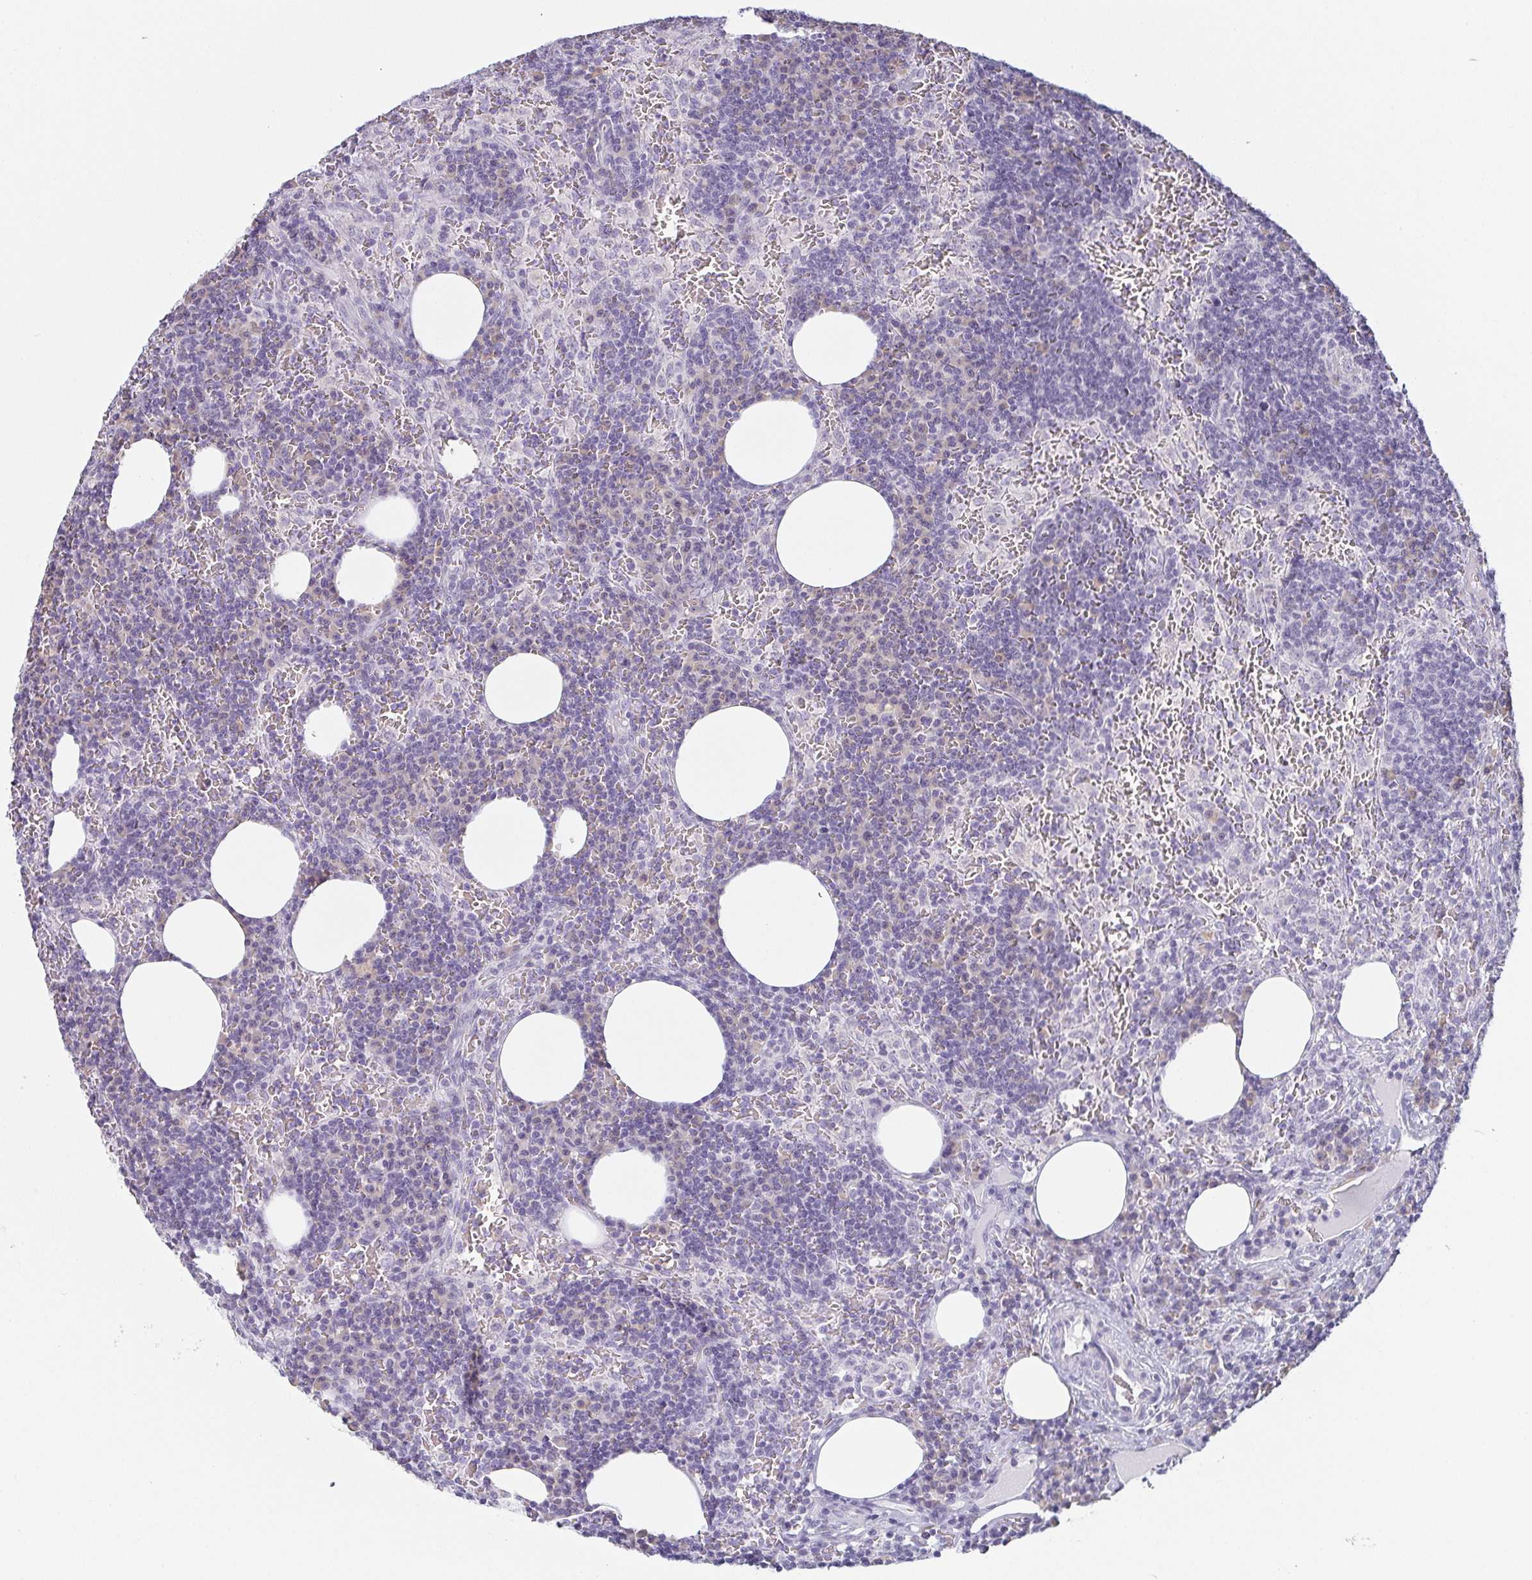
{"staining": {"intensity": "negative", "quantity": "none", "location": "none"}, "tissue": "lymph node", "cell_type": "Germinal center cells", "image_type": "normal", "snomed": [{"axis": "morphology", "description": "Normal tissue, NOS"}, {"axis": "topography", "description": "Lymph node"}], "caption": "Immunohistochemistry of unremarkable human lymph node exhibits no expression in germinal center cells.", "gene": "PRR27", "patient": {"sex": "male", "age": 67}}